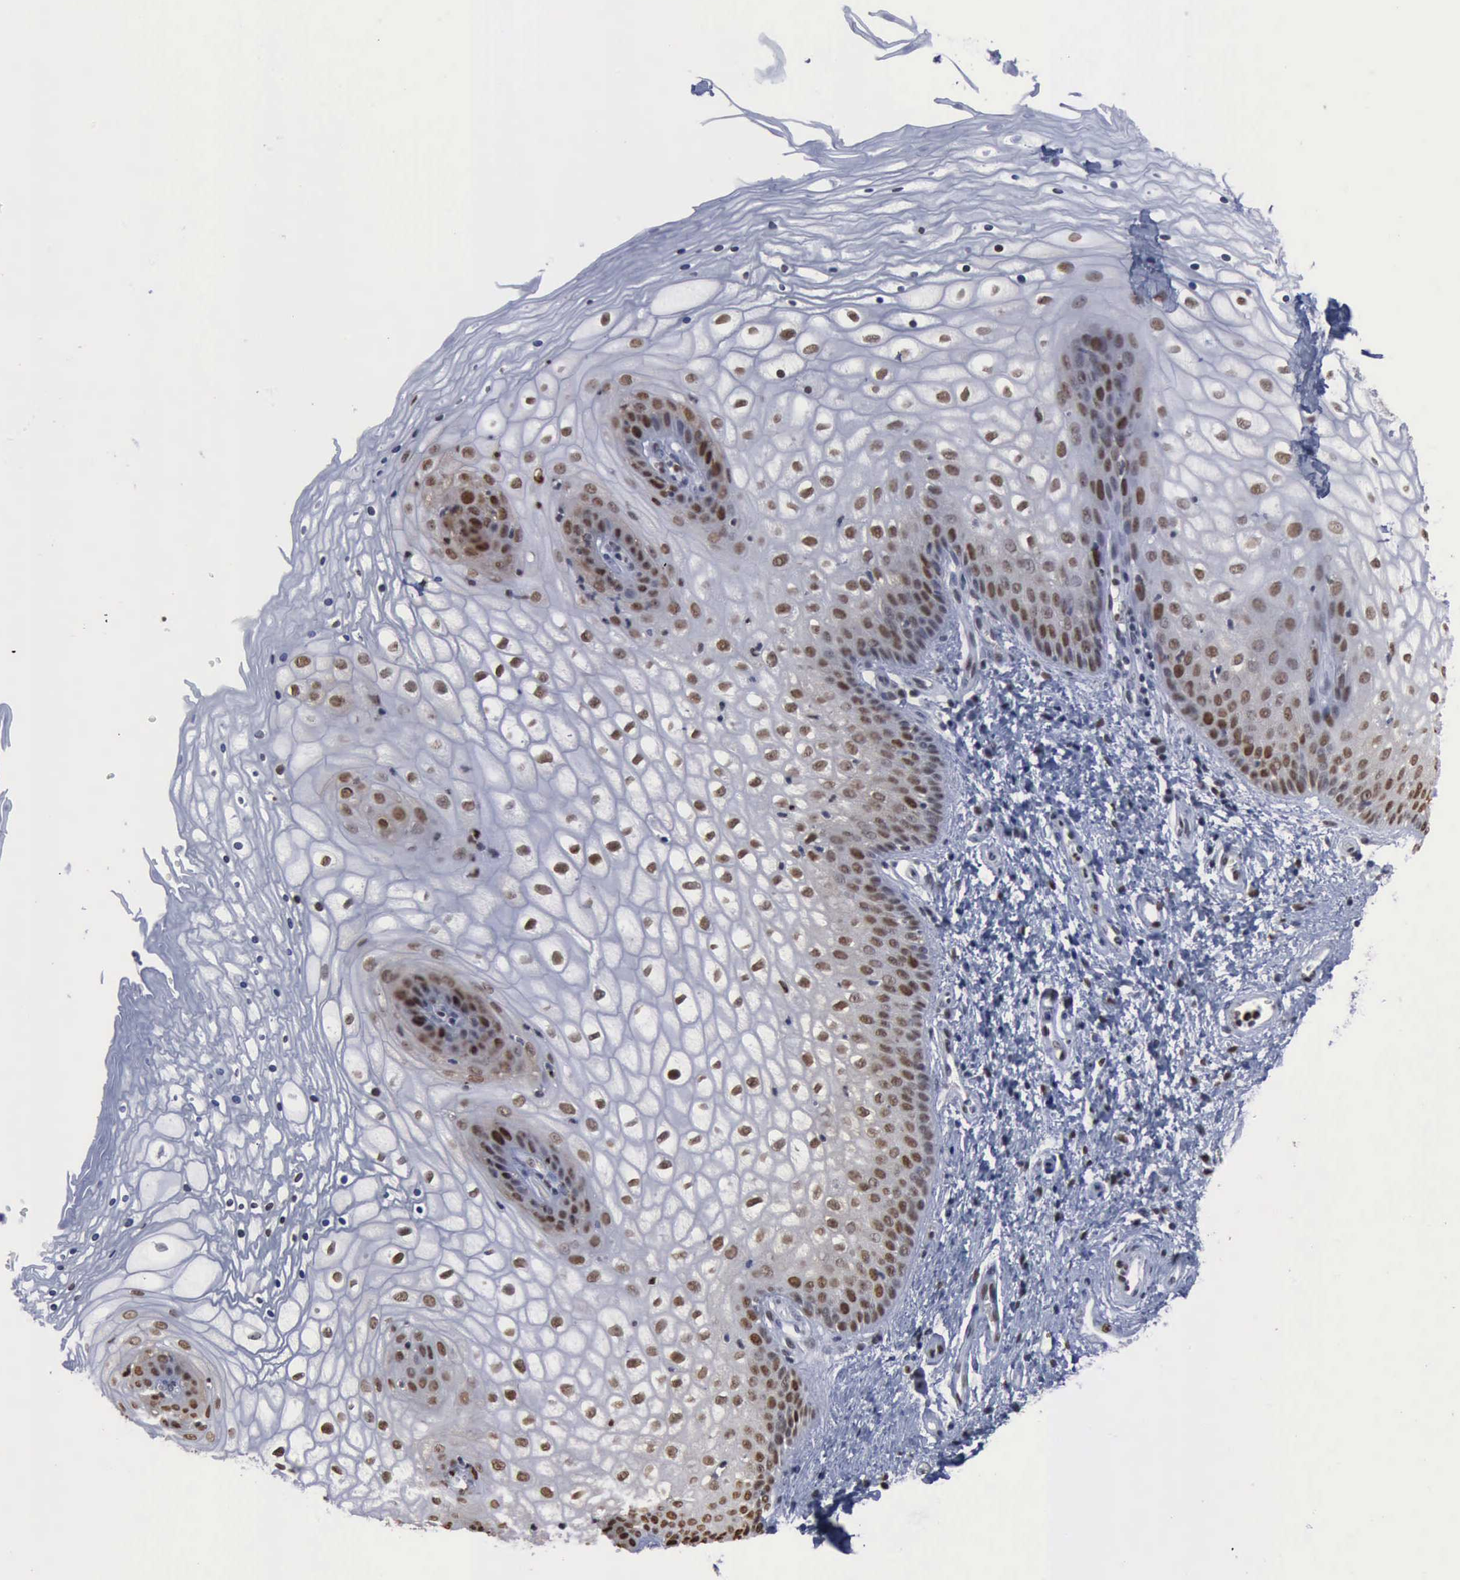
{"staining": {"intensity": "weak", "quantity": "<25%", "location": "nuclear"}, "tissue": "vagina", "cell_type": "Squamous epithelial cells", "image_type": "normal", "snomed": [{"axis": "morphology", "description": "Normal tissue, NOS"}, {"axis": "topography", "description": "Vagina"}], "caption": "Immunohistochemical staining of unremarkable human vagina shows no significant staining in squamous epithelial cells. The staining is performed using DAB brown chromogen with nuclei counter-stained in using hematoxylin.", "gene": "PCNA", "patient": {"sex": "female", "age": 34}}